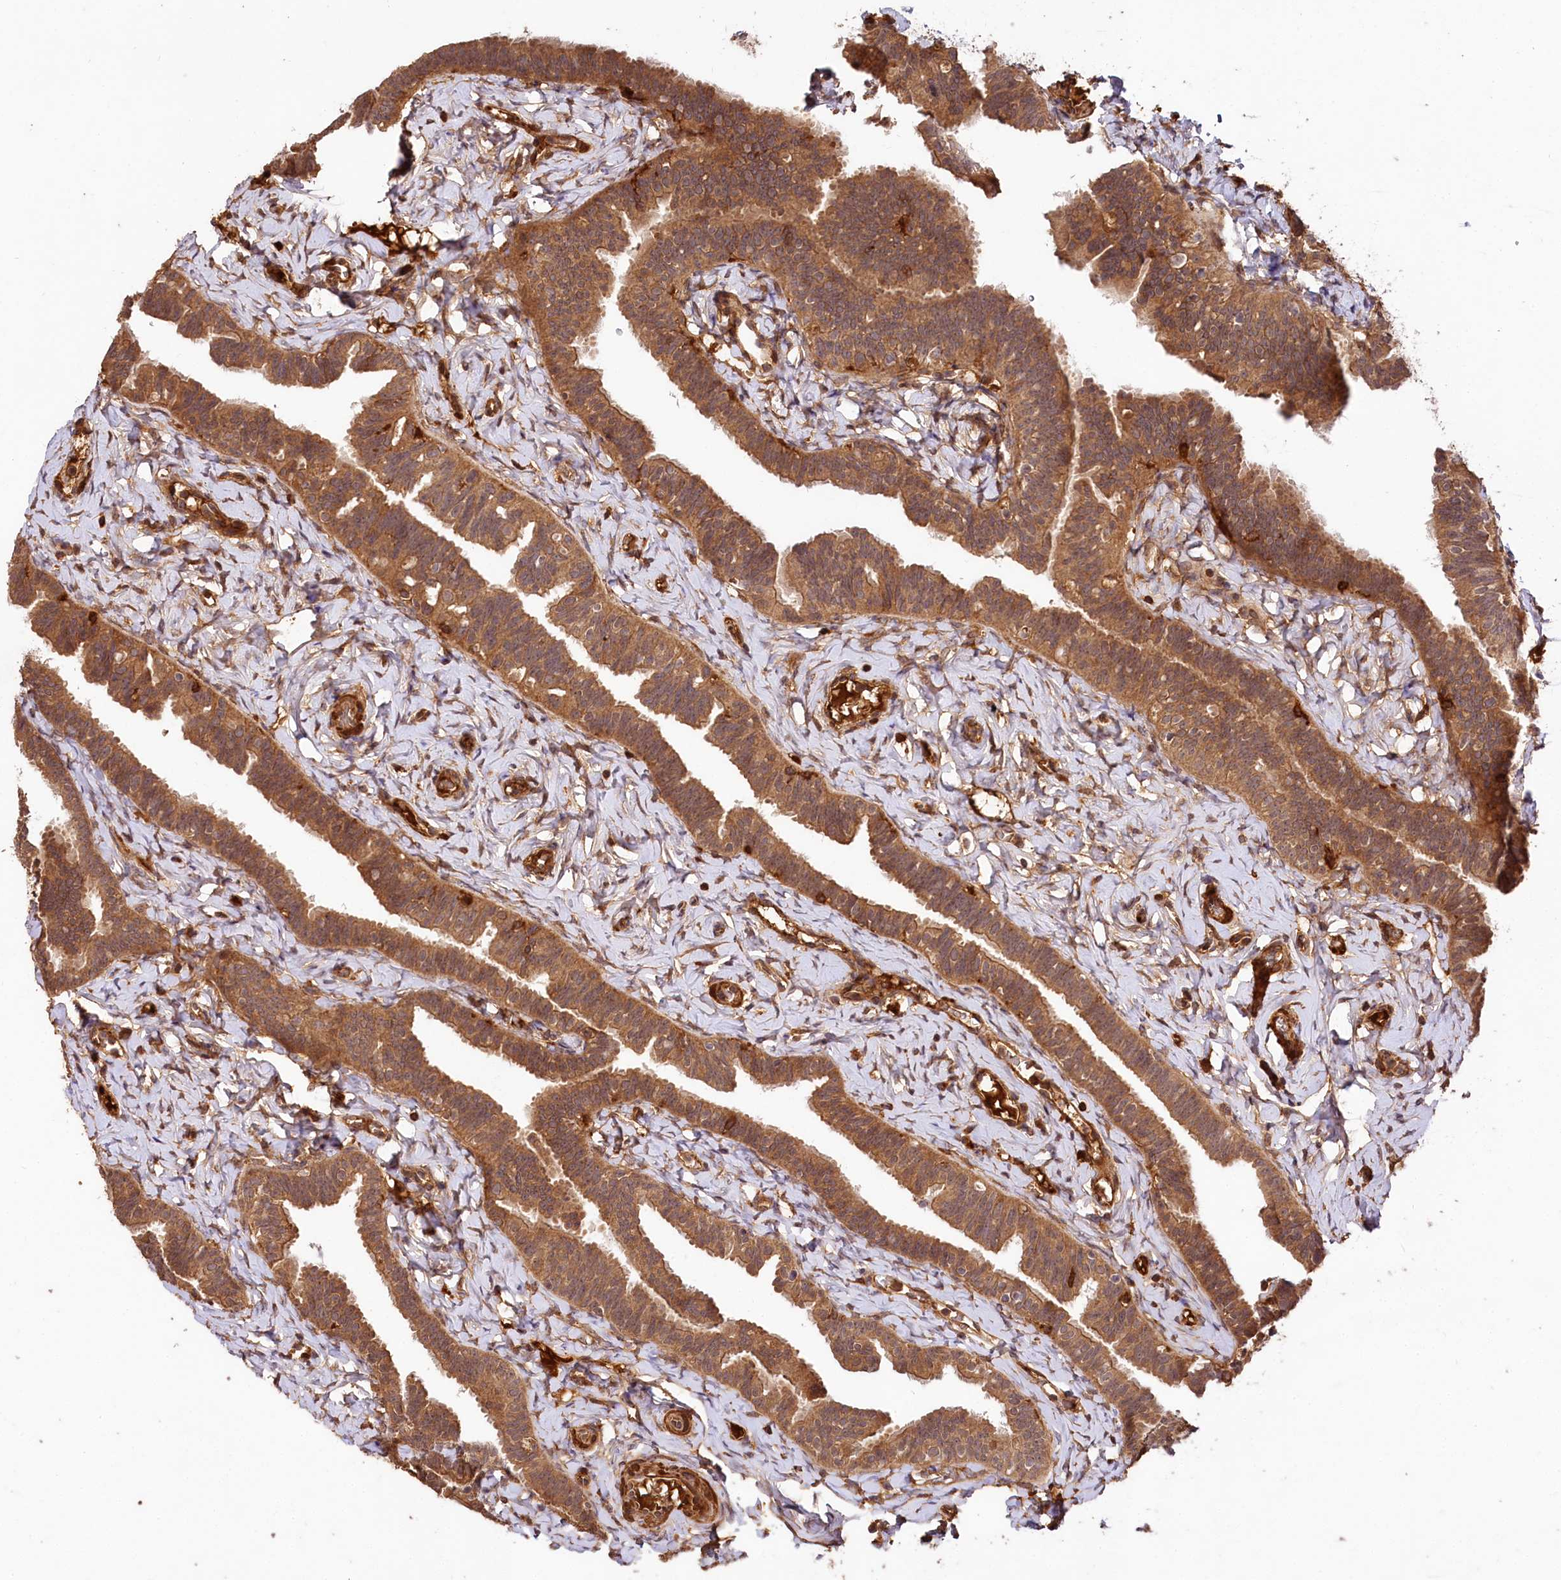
{"staining": {"intensity": "moderate", "quantity": ">75%", "location": "cytoplasmic/membranous"}, "tissue": "fallopian tube", "cell_type": "Glandular cells", "image_type": "normal", "snomed": [{"axis": "morphology", "description": "Normal tissue, NOS"}, {"axis": "topography", "description": "Fallopian tube"}], "caption": "A high-resolution image shows immunohistochemistry staining of benign fallopian tube, which reveals moderate cytoplasmic/membranous positivity in approximately >75% of glandular cells. The staining was performed using DAB (3,3'-diaminobenzidine), with brown indicating positive protein expression. Nuclei are stained blue with hematoxylin.", "gene": "MCF2L2", "patient": {"sex": "female", "age": 65}}